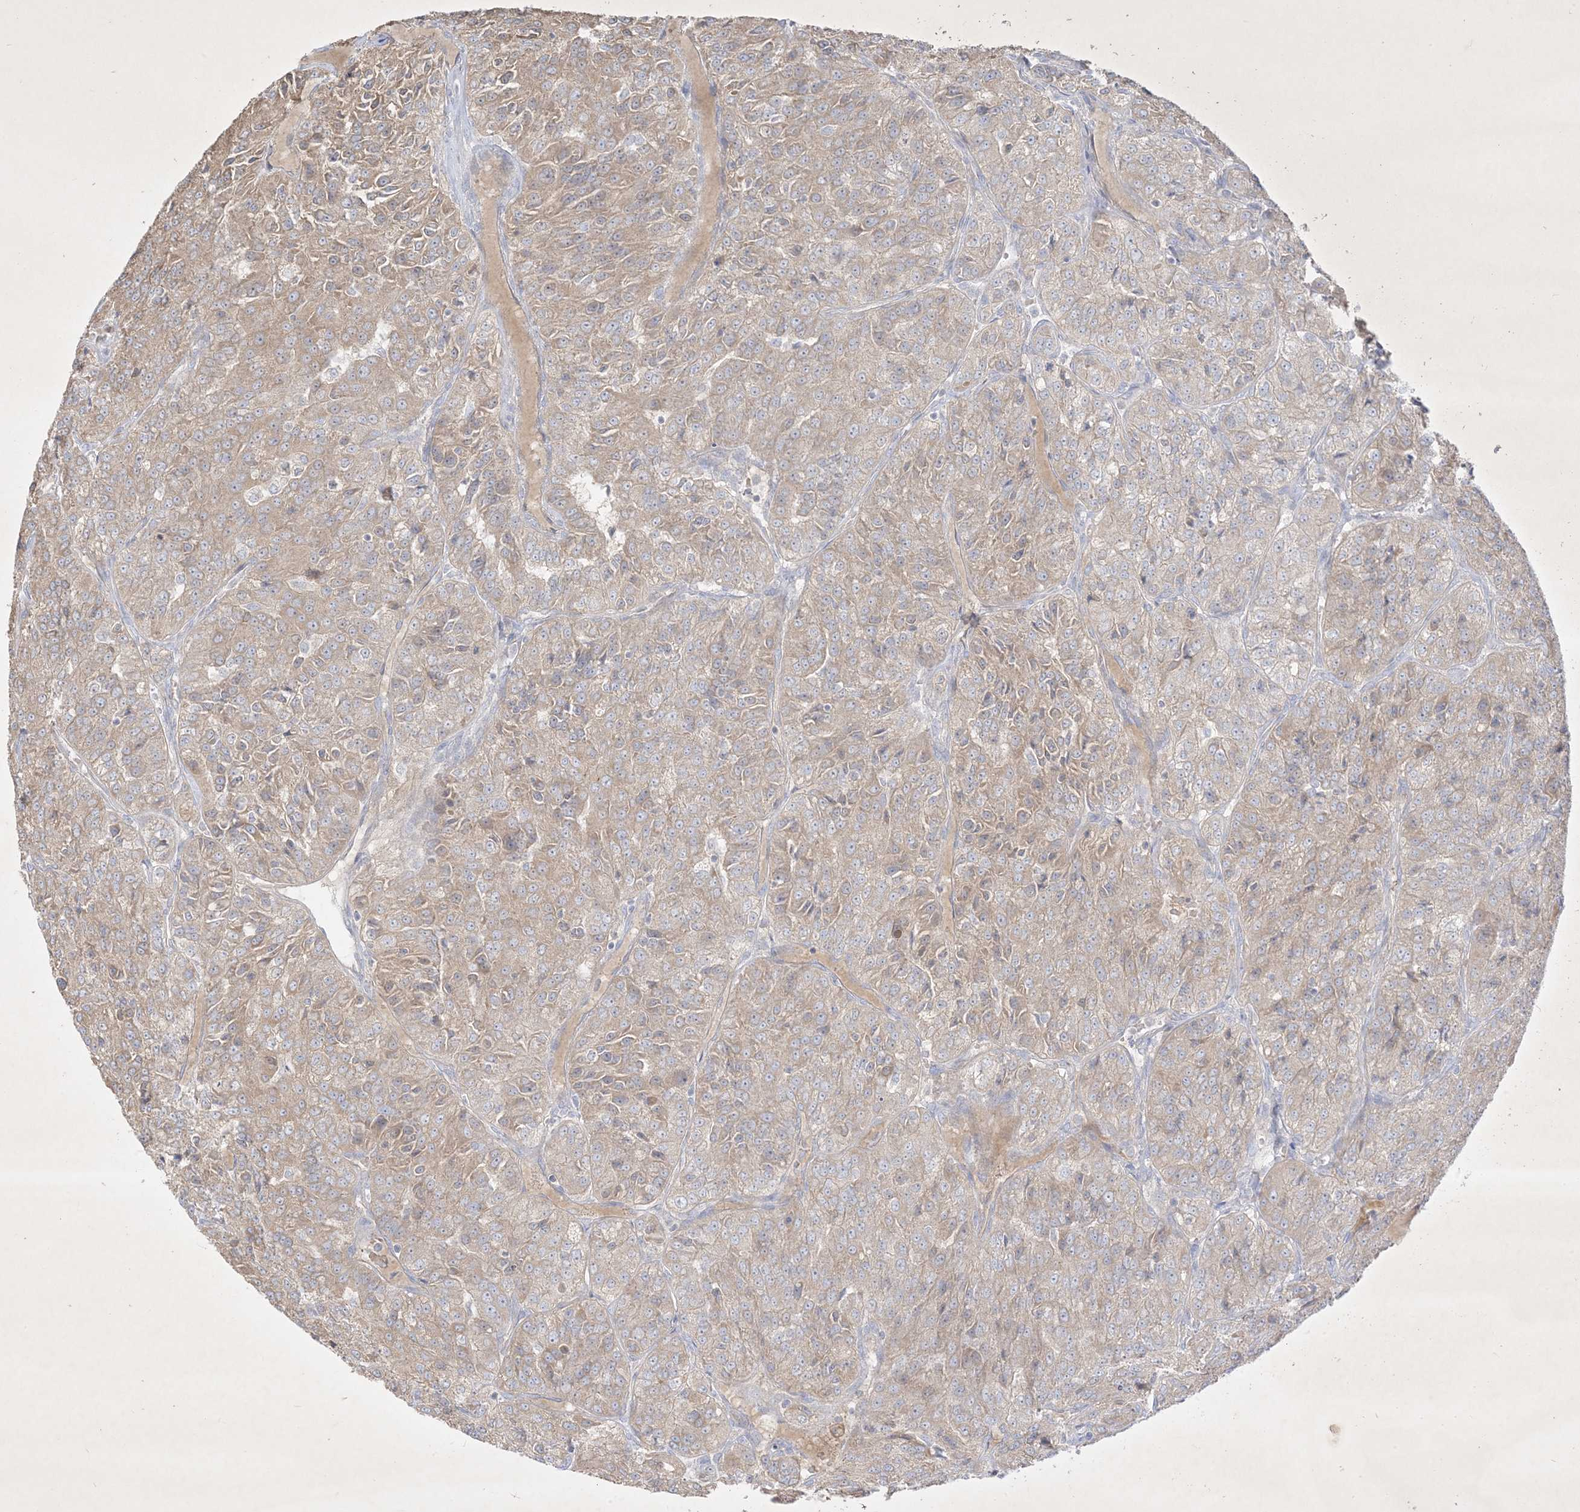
{"staining": {"intensity": "weak", "quantity": ">75%", "location": "cytoplasmic/membranous"}, "tissue": "renal cancer", "cell_type": "Tumor cells", "image_type": "cancer", "snomed": [{"axis": "morphology", "description": "Adenocarcinoma, NOS"}, {"axis": "topography", "description": "Kidney"}], "caption": "Immunohistochemical staining of human renal cancer shows weak cytoplasmic/membranous protein staining in approximately >75% of tumor cells. (DAB = brown stain, brightfield microscopy at high magnification).", "gene": "PLEKHA3", "patient": {"sex": "female", "age": 63}}